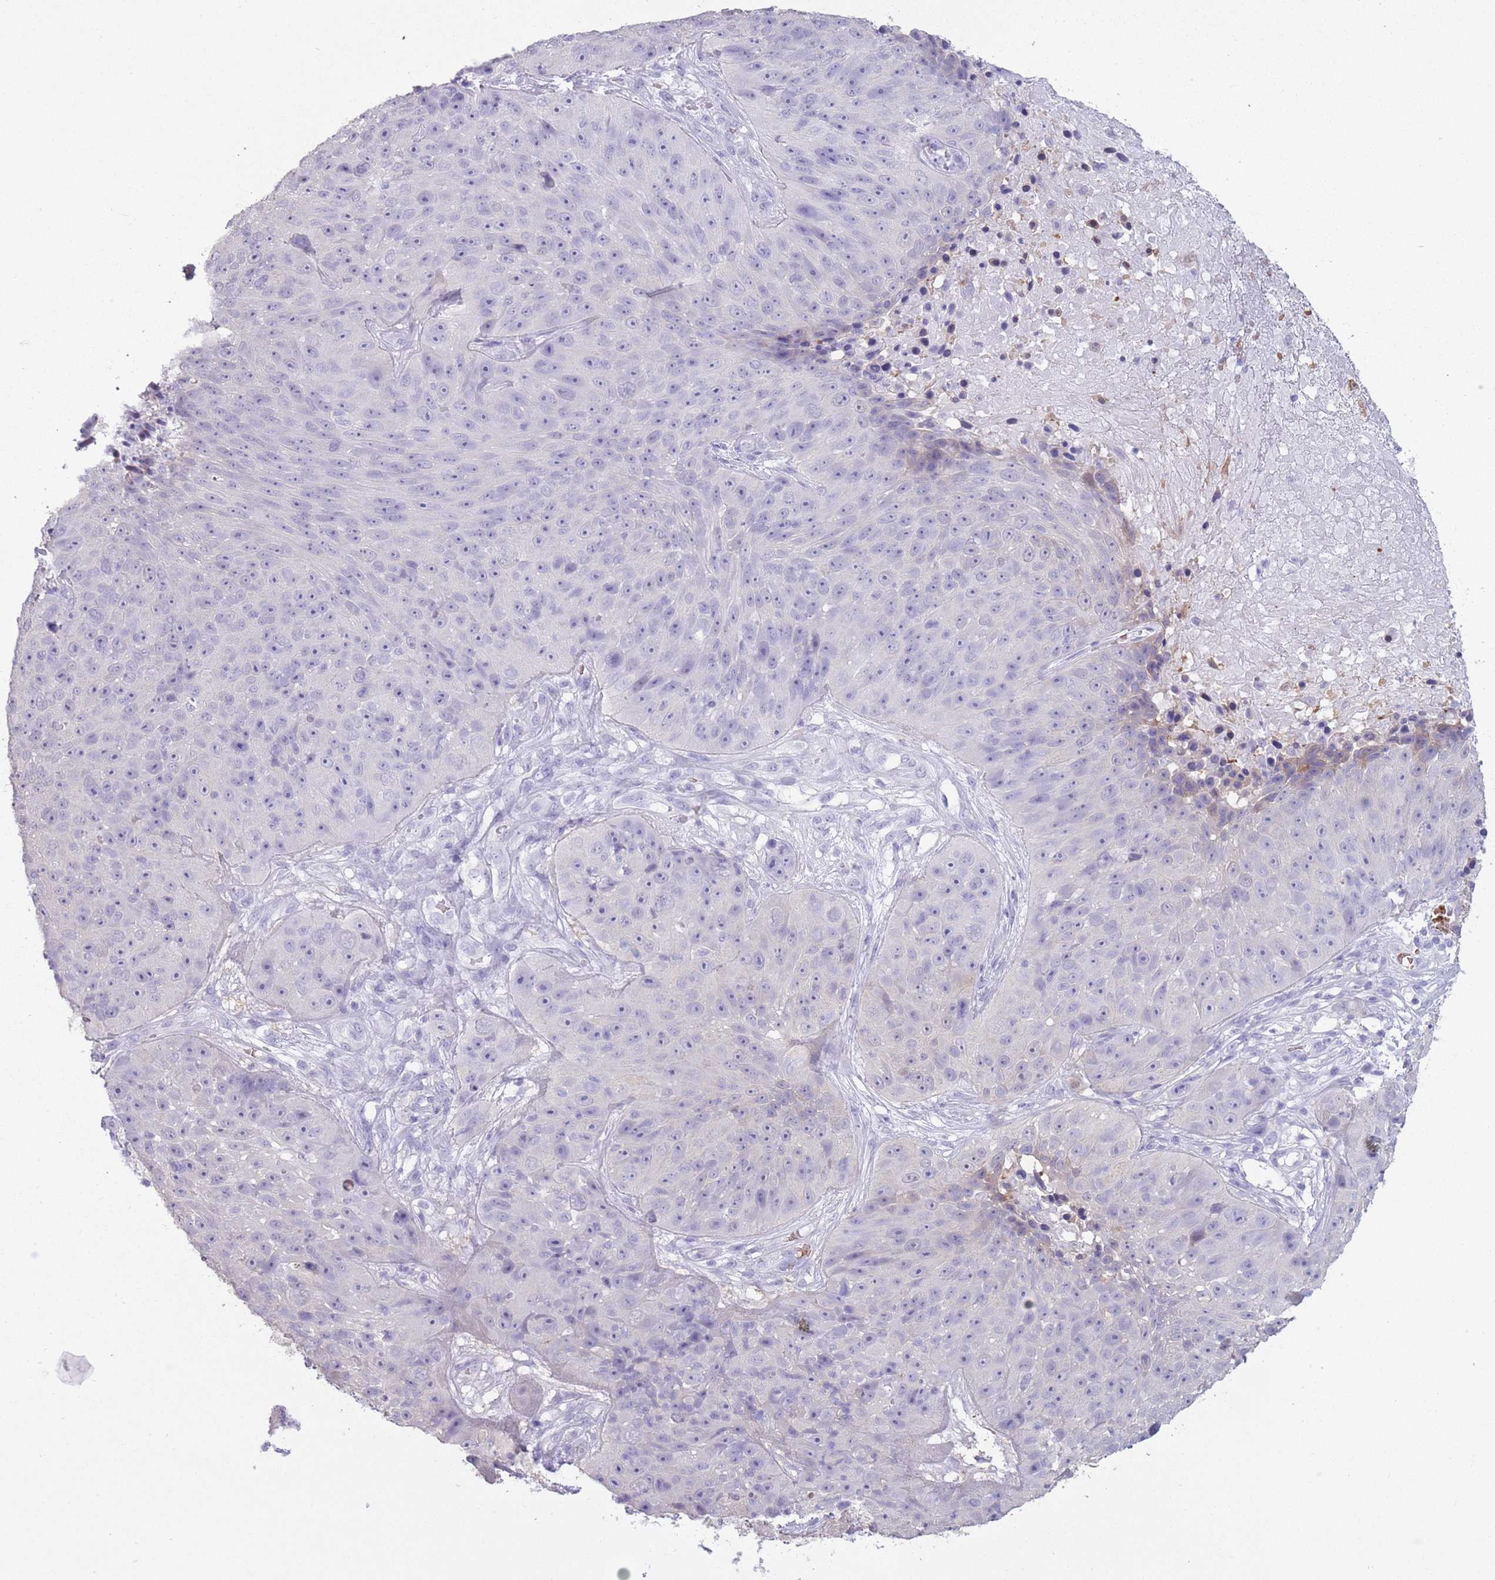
{"staining": {"intensity": "negative", "quantity": "none", "location": "none"}, "tissue": "skin cancer", "cell_type": "Tumor cells", "image_type": "cancer", "snomed": [{"axis": "morphology", "description": "Squamous cell carcinoma, NOS"}, {"axis": "topography", "description": "Skin"}], "caption": "A high-resolution histopathology image shows immunohistochemistry staining of skin squamous cell carcinoma, which displays no significant staining in tumor cells.", "gene": "OR7C1", "patient": {"sex": "female", "age": 87}}